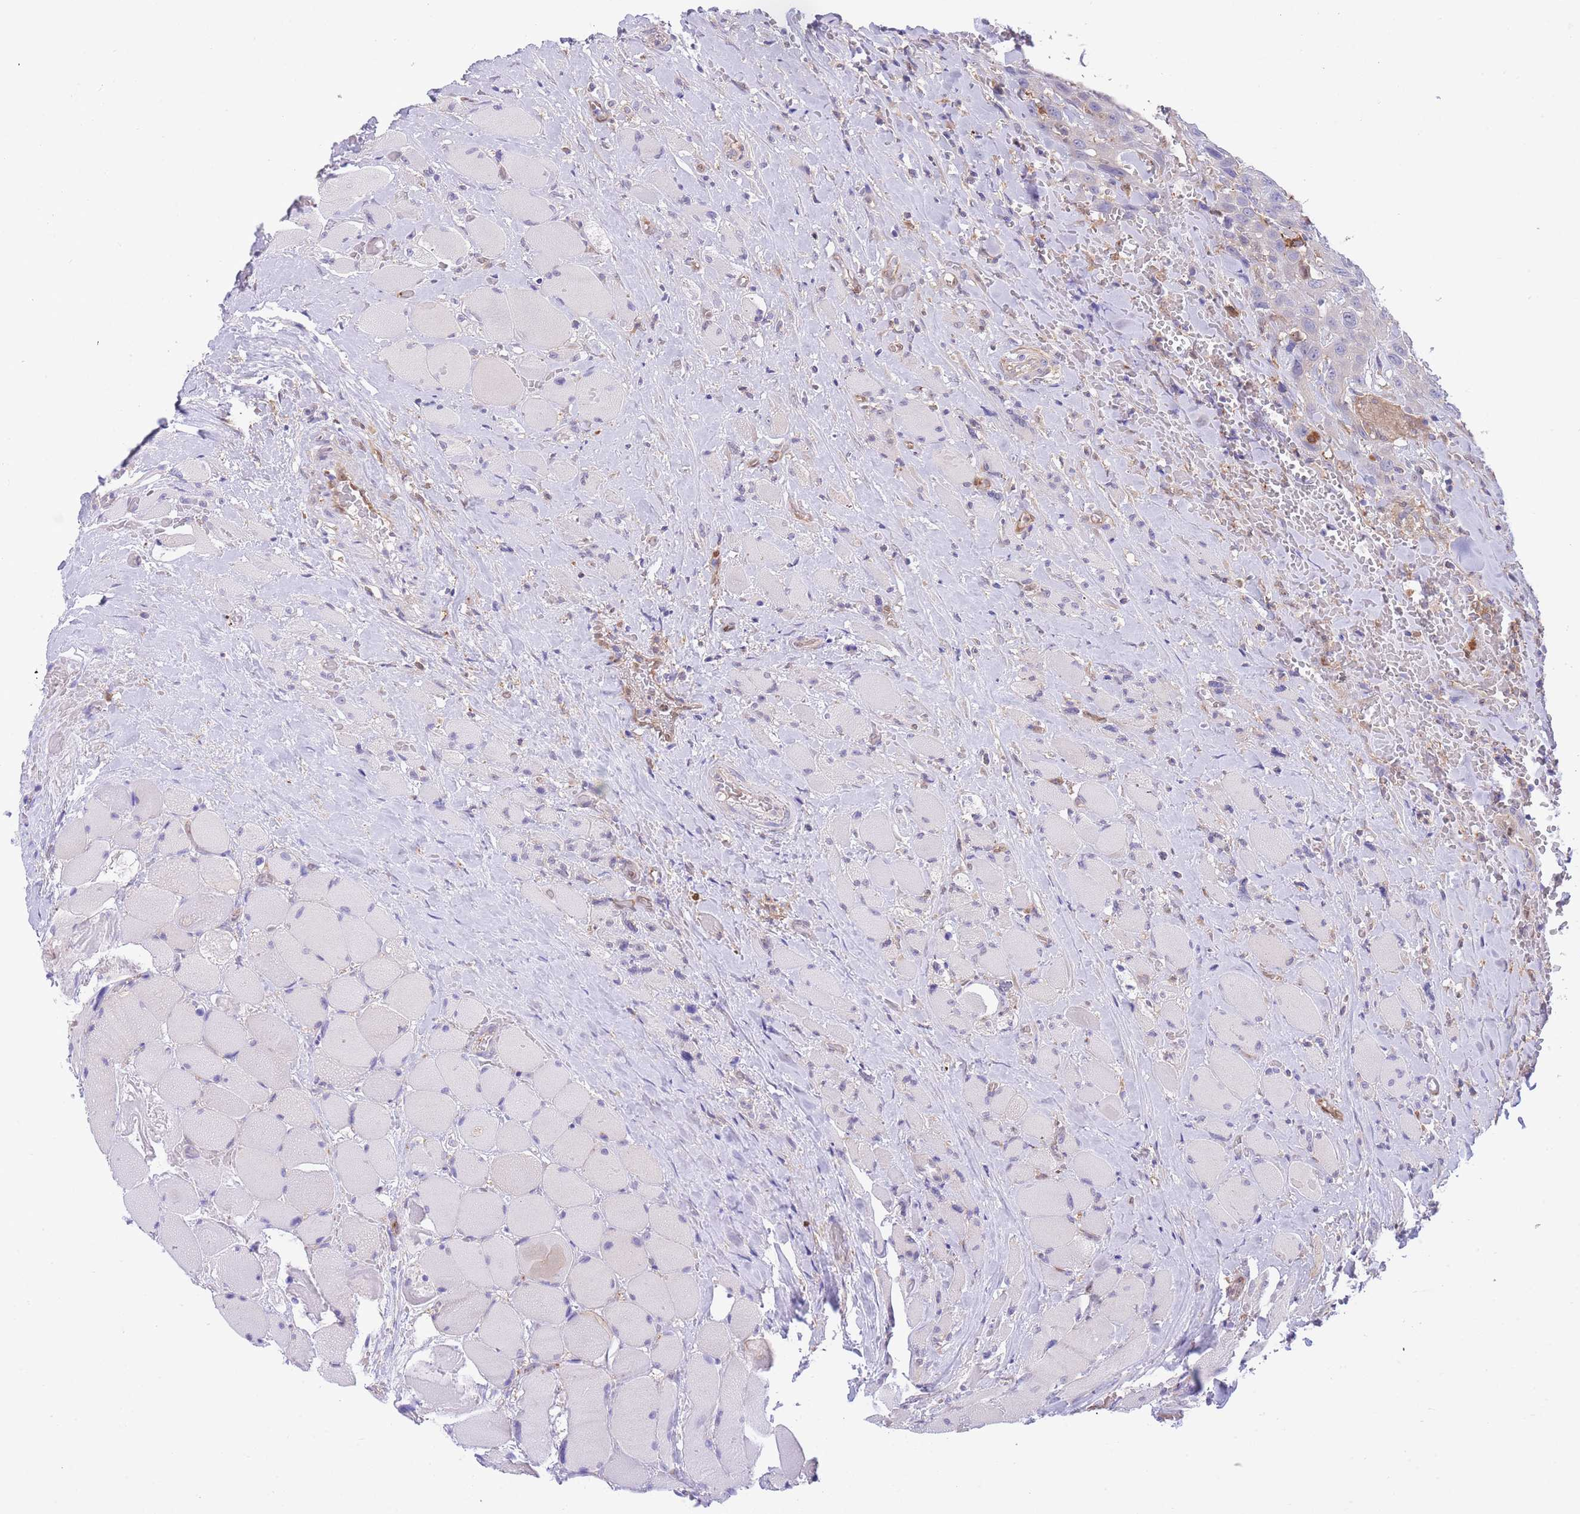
{"staining": {"intensity": "negative", "quantity": "none", "location": "none"}, "tissue": "head and neck cancer", "cell_type": "Tumor cells", "image_type": "cancer", "snomed": [{"axis": "morphology", "description": "Squamous cell carcinoma, NOS"}, {"axis": "topography", "description": "Head-Neck"}], "caption": "DAB immunohistochemical staining of head and neck cancer (squamous cell carcinoma) exhibits no significant expression in tumor cells.", "gene": "NAMPT", "patient": {"sex": "male", "age": 81}}